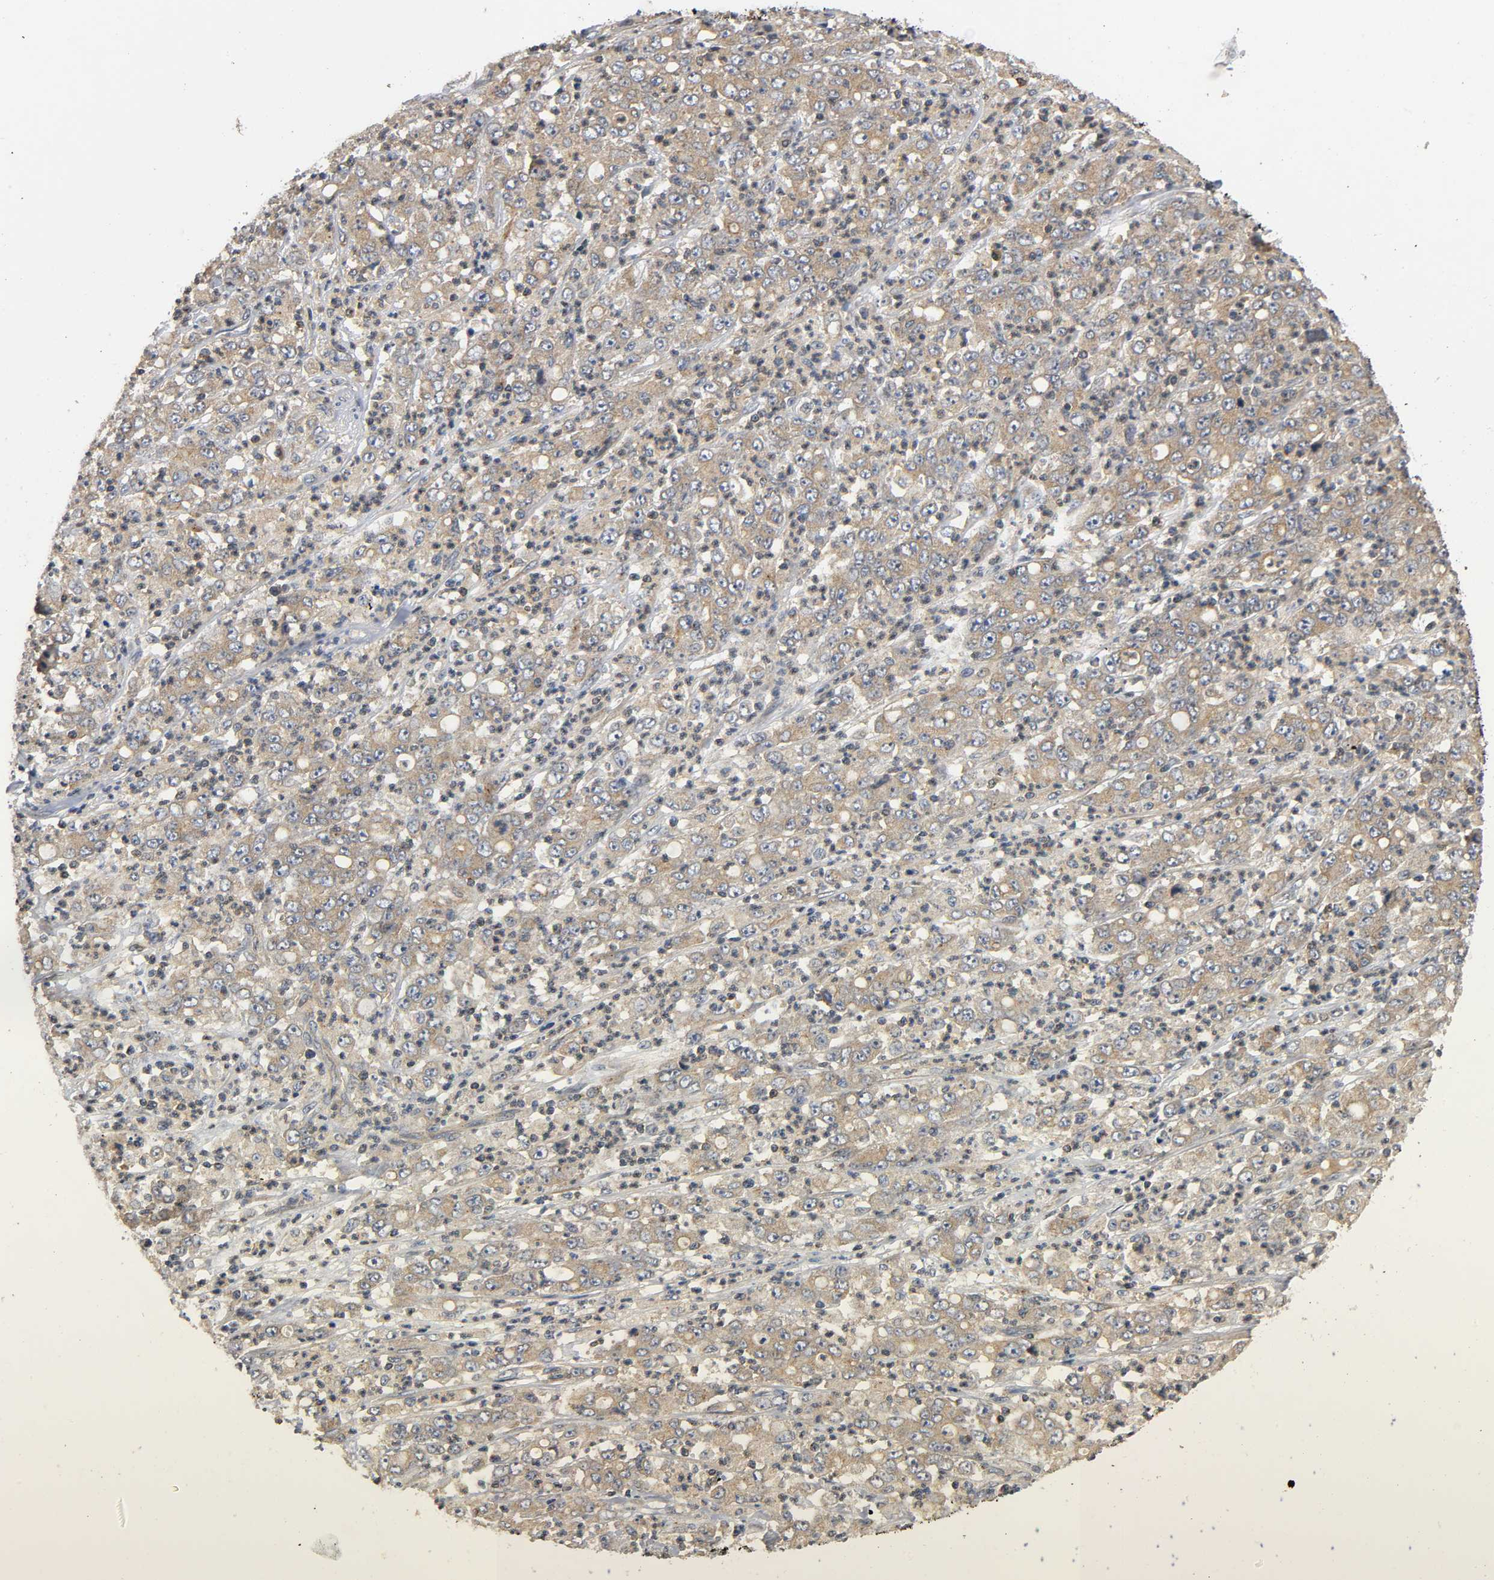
{"staining": {"intensity": "moderate", "quantity": ">75%", "location": "cytoplasmic/membranous"}, "tissue": "stomach cancer", "cell_type": "Tumor cells", "image_type": "cancer", "snomed": [{"axis": "morphology", "description": "Adenocarcinoma, NOS"}, {"axis": "topography", "description": "Stomach, lower"}], "caption": "Brown immunohistochemical staining in human stomach cancer exhibits moderate cytoplasmic/membranous expression in approximately >75% of tumor cells.", "gene": "IKBKB", "patient": {"sex": "female", "age": 71}}